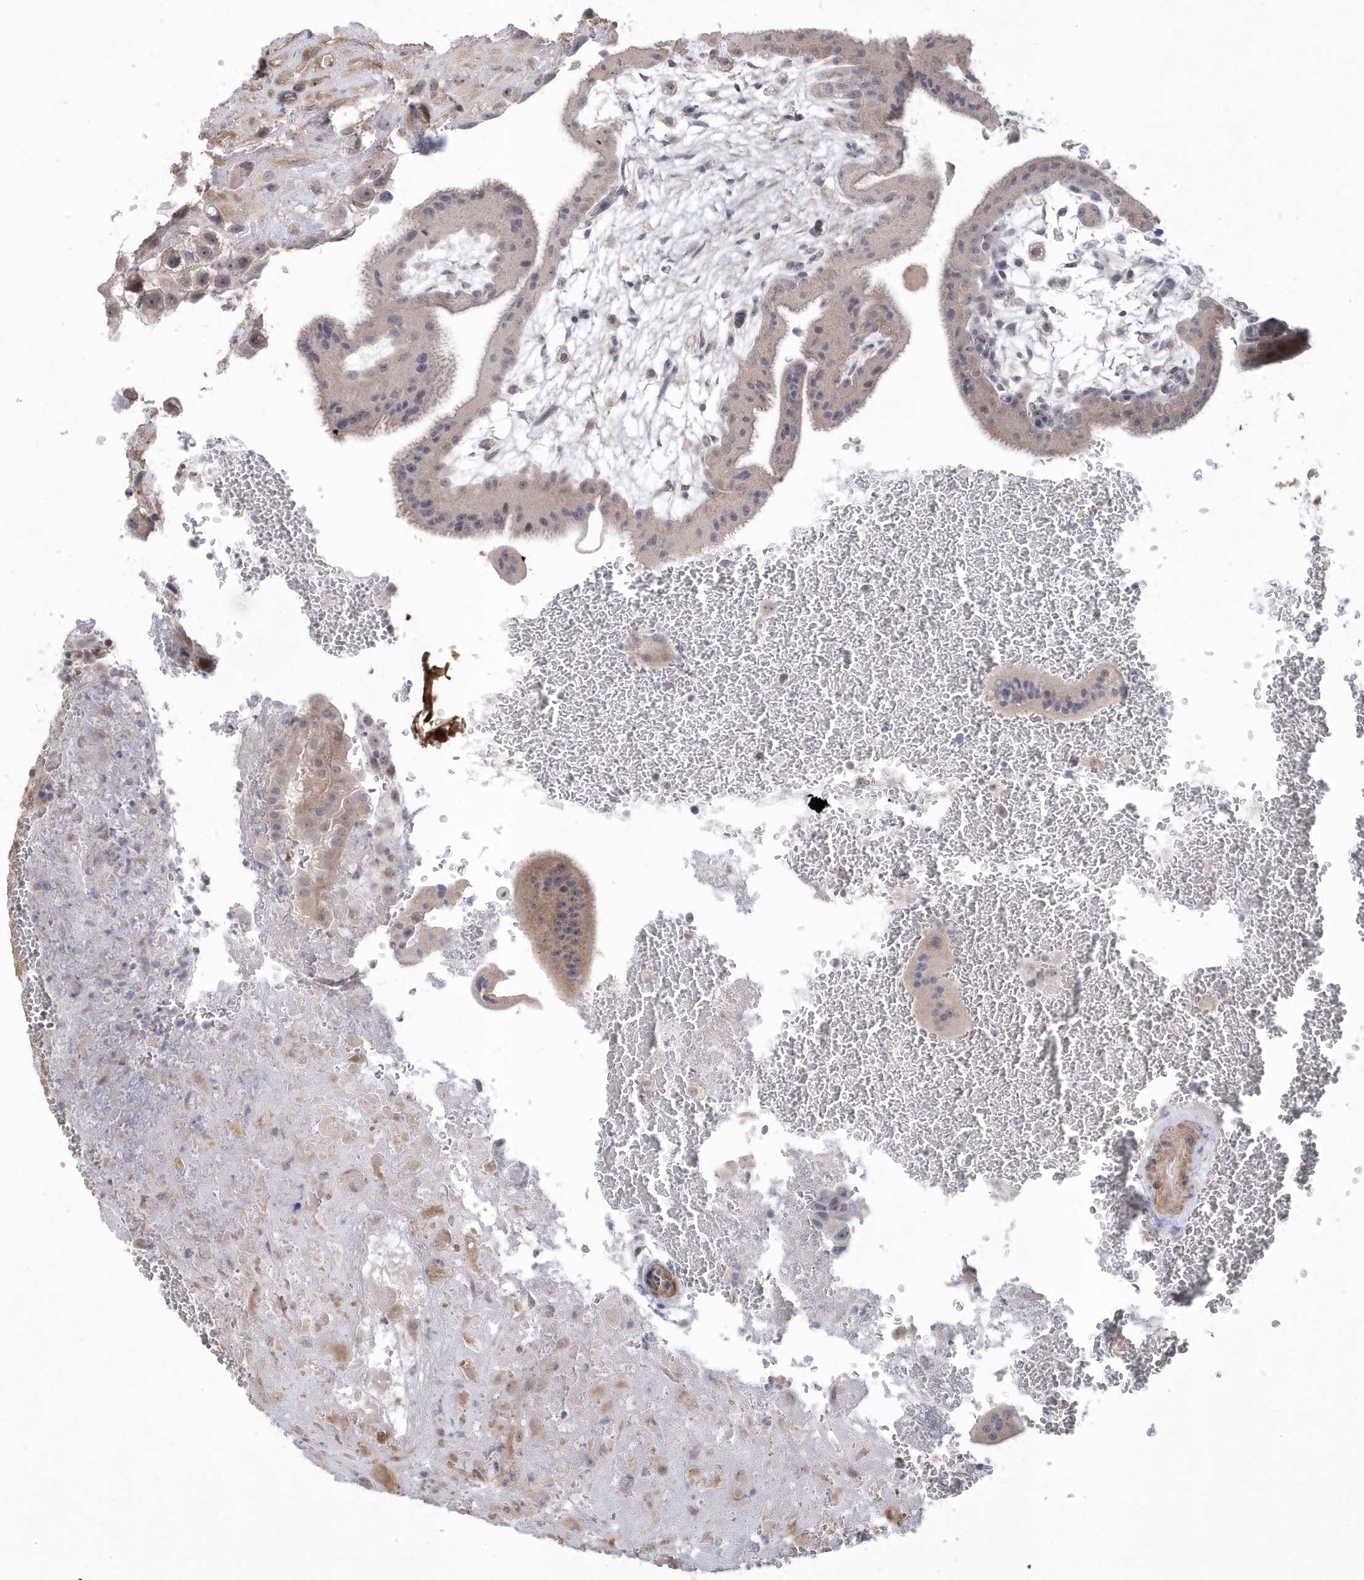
{"staining": {"intensity": "weak", "quantity": "25%-75%", "location": "cytoplasmic/membranous"}, "tissue": "placenta", "cell_type": "Decidual cells", "image_type": "normal", "snomed": [{"axis": "morphology", "description": "Normal tissue, NOS"}, {"axis": "topography", "description": "Placenta"}], "caption": "The image shows immunohistochemical staining of normal placenta. There is weak cytoplasmic/membranous positivity is appreciated in approximately 25%-75% of decidual cells. Ihc stains the protein in brown and the nuclei are stained blue.", "gene": "GTPBP6", "patient": {"sex": "female", "age": 35}}